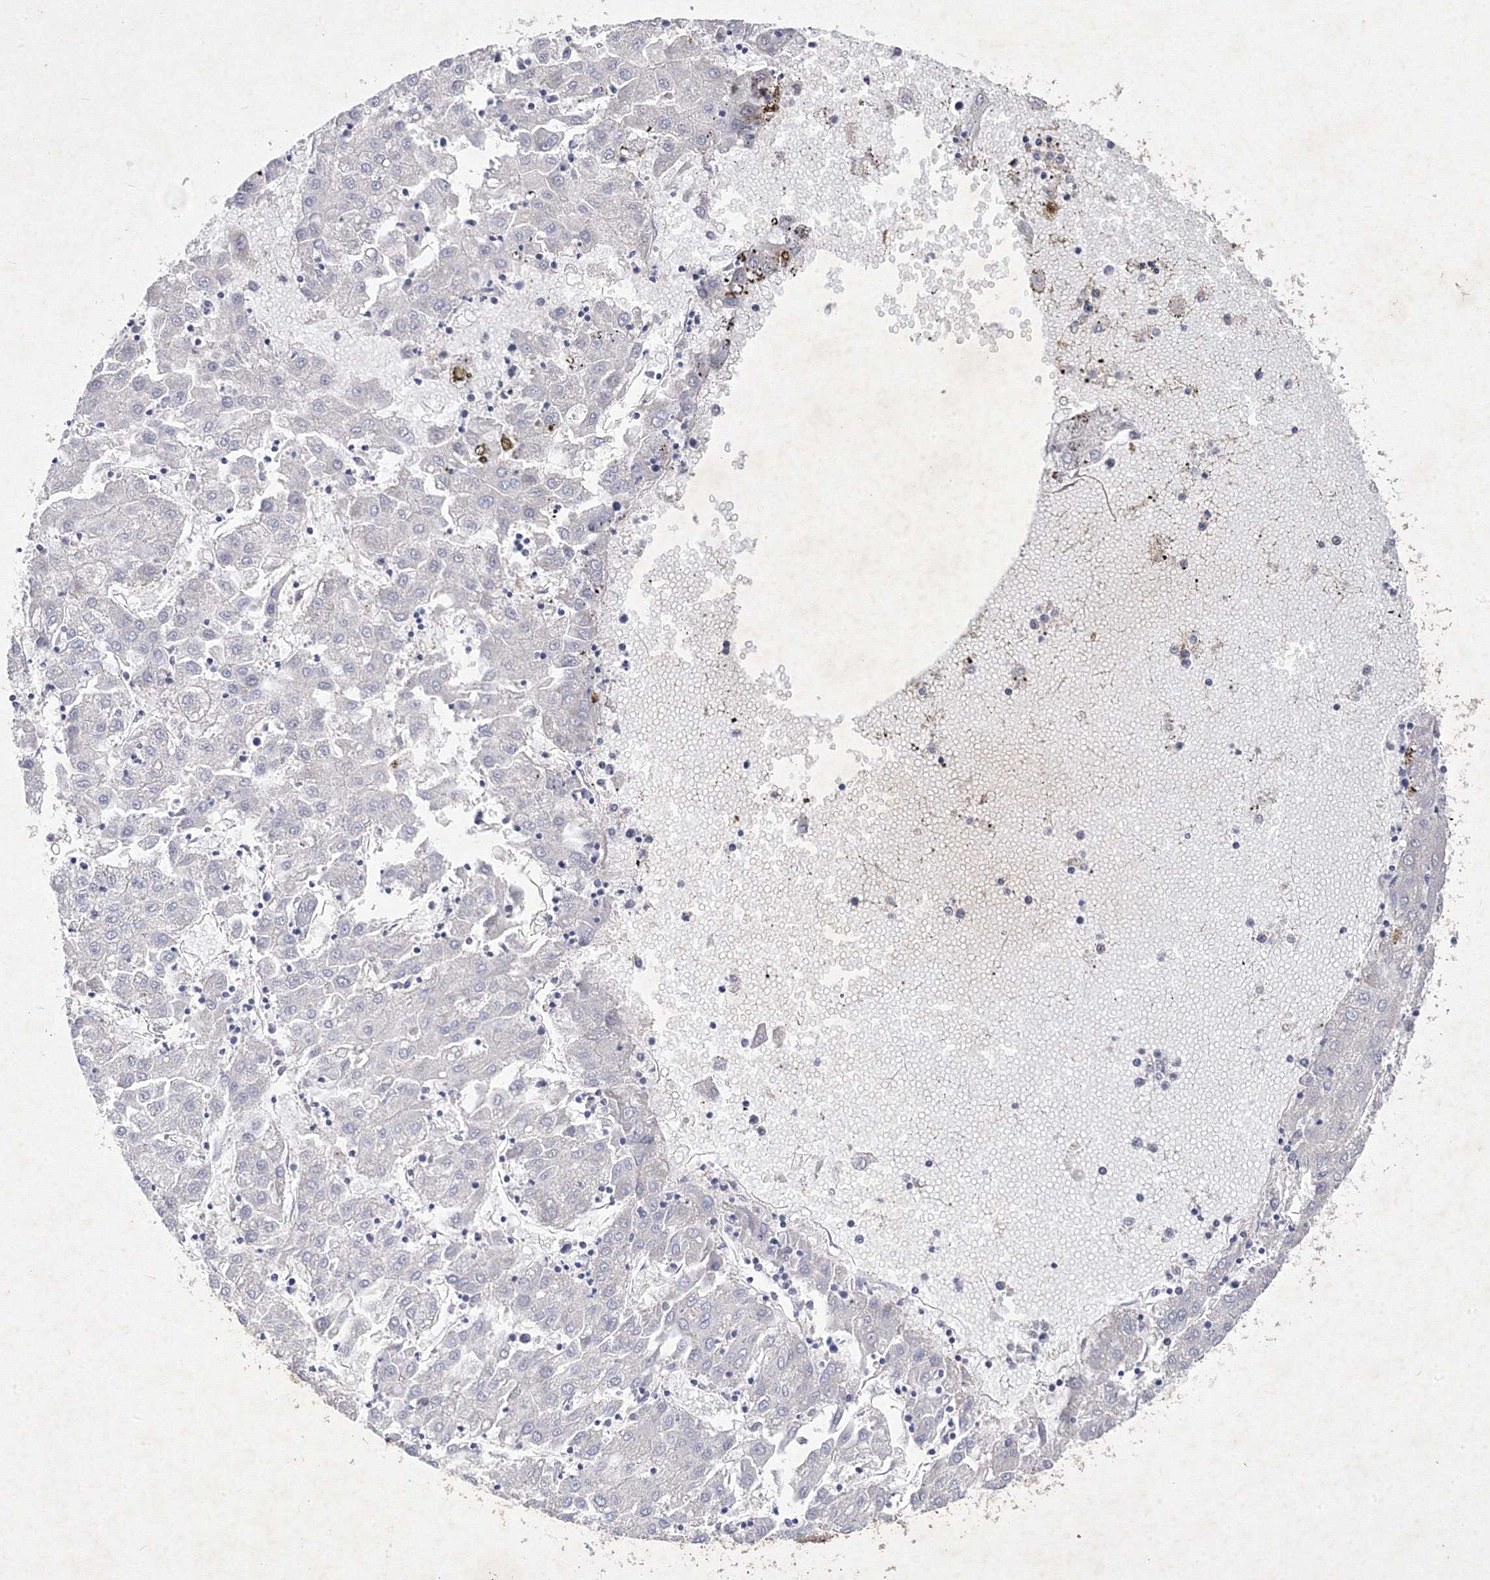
{"staining": {"intensity": "negative", "quantity": "none", "location": "none"}, "tissue": "liver cancer", "cell_type": "Tumor cells", "image_type": "cancer", "snomed": [{"axis": "morphology", "description": "Carcinoma, Hepatocellular, NOS"}, {"axis": "topography", "description": "Liver"}], "caption": "Immunohistochemical staining of liver cancer displays no significant positivity in tumor cells.", "gene": "SNX18", "patient": {"sex": "male", "age": 72}}